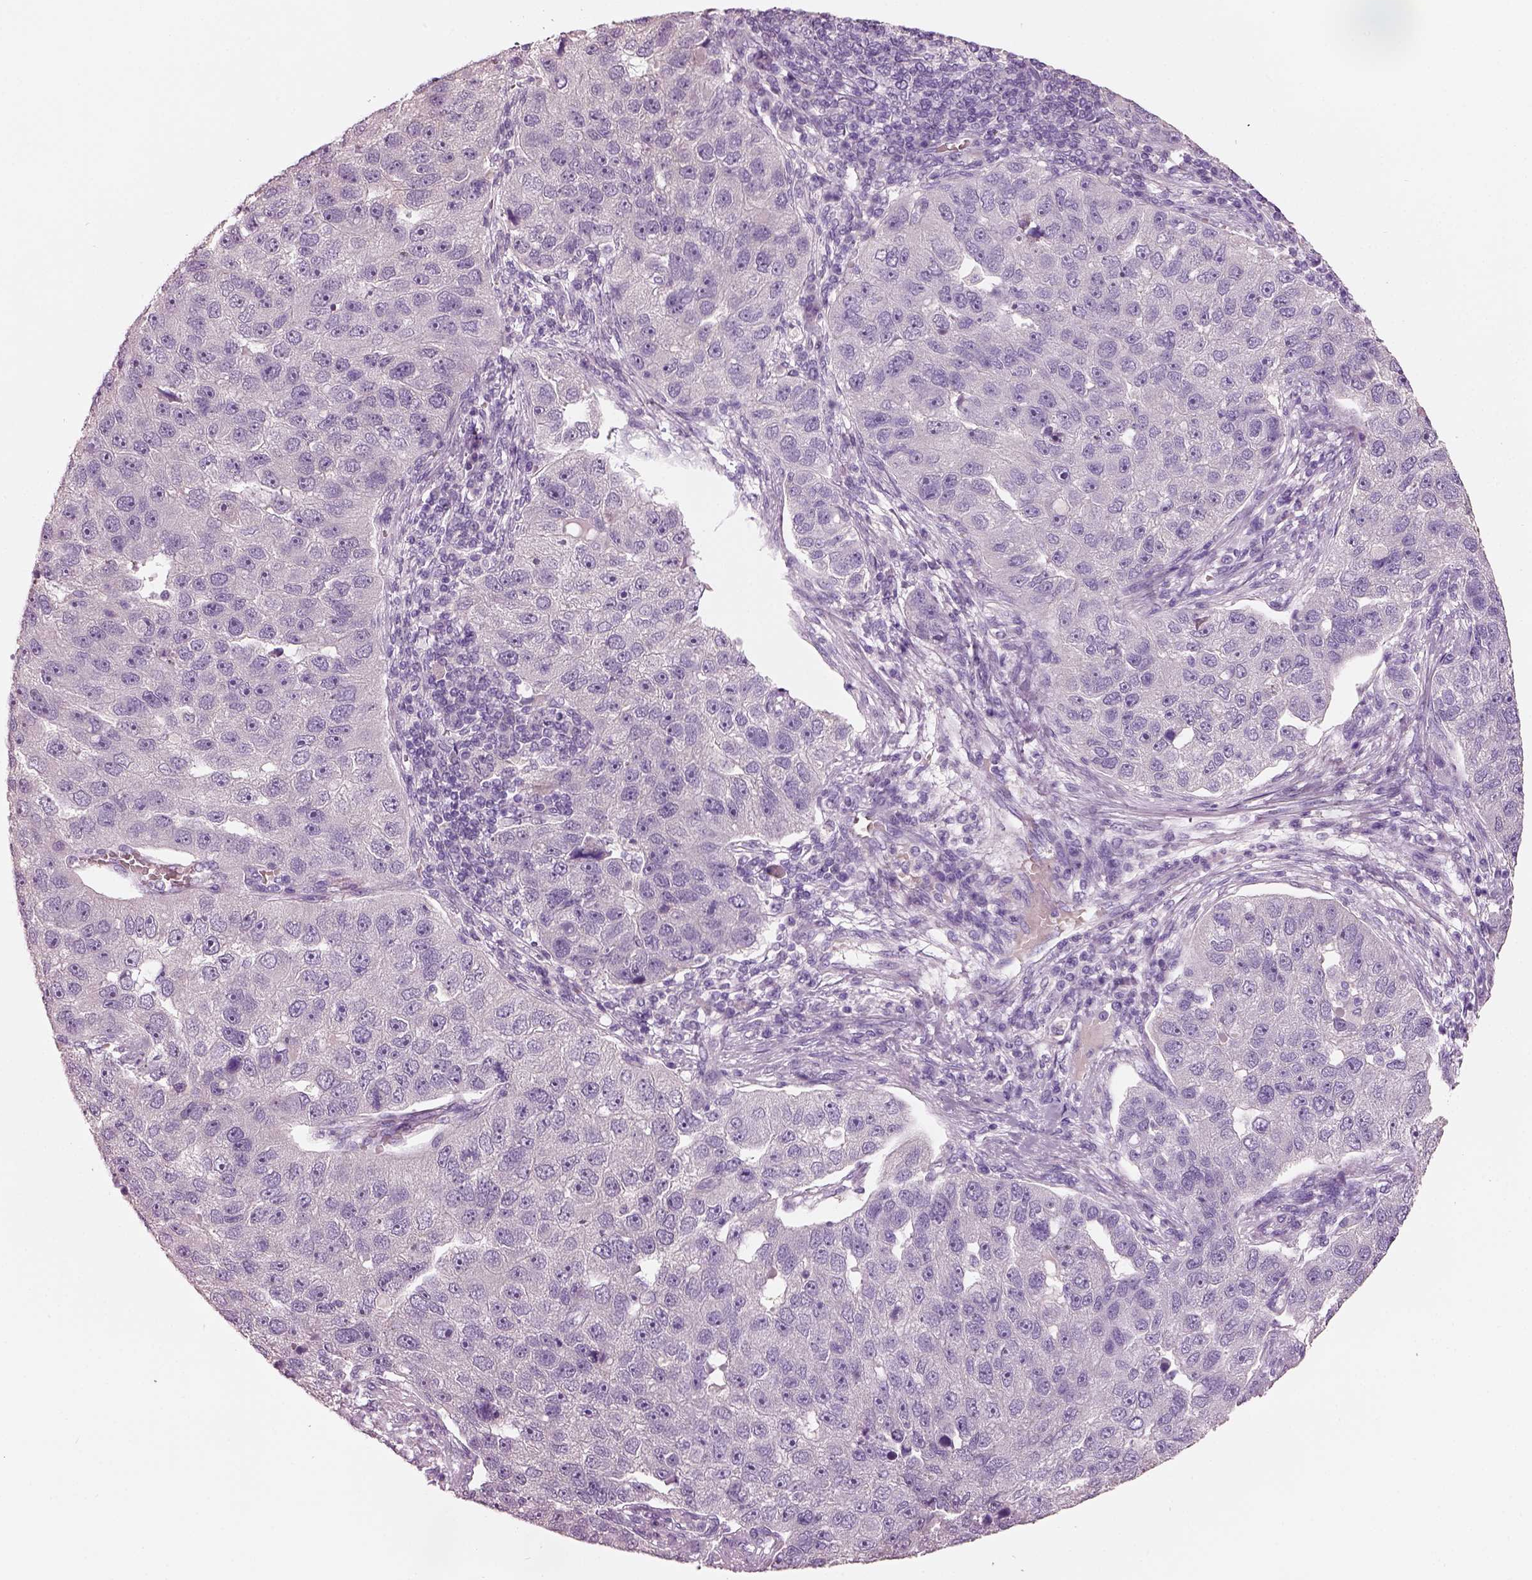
{"staining": {"intensity": "negative", "quantity": "none", "location": "none"}, "tissue": "pancreatic cancer", "cell_type": "Tumor cells", "image_type": "cancer", "snomed": [{"axis": "morphology", "description": "Adenocarcinoma, NOS"}, {"axis": "topography", "description": "Pancreas"}], "caption": "IHC micrograph of human pancreatic adenocarcinoma stained for a protein (brown), which demonstrates no positivity in tumor cells.", "gene": "ELSPBP1", "patient": {"sex": "female", "age": 61}}